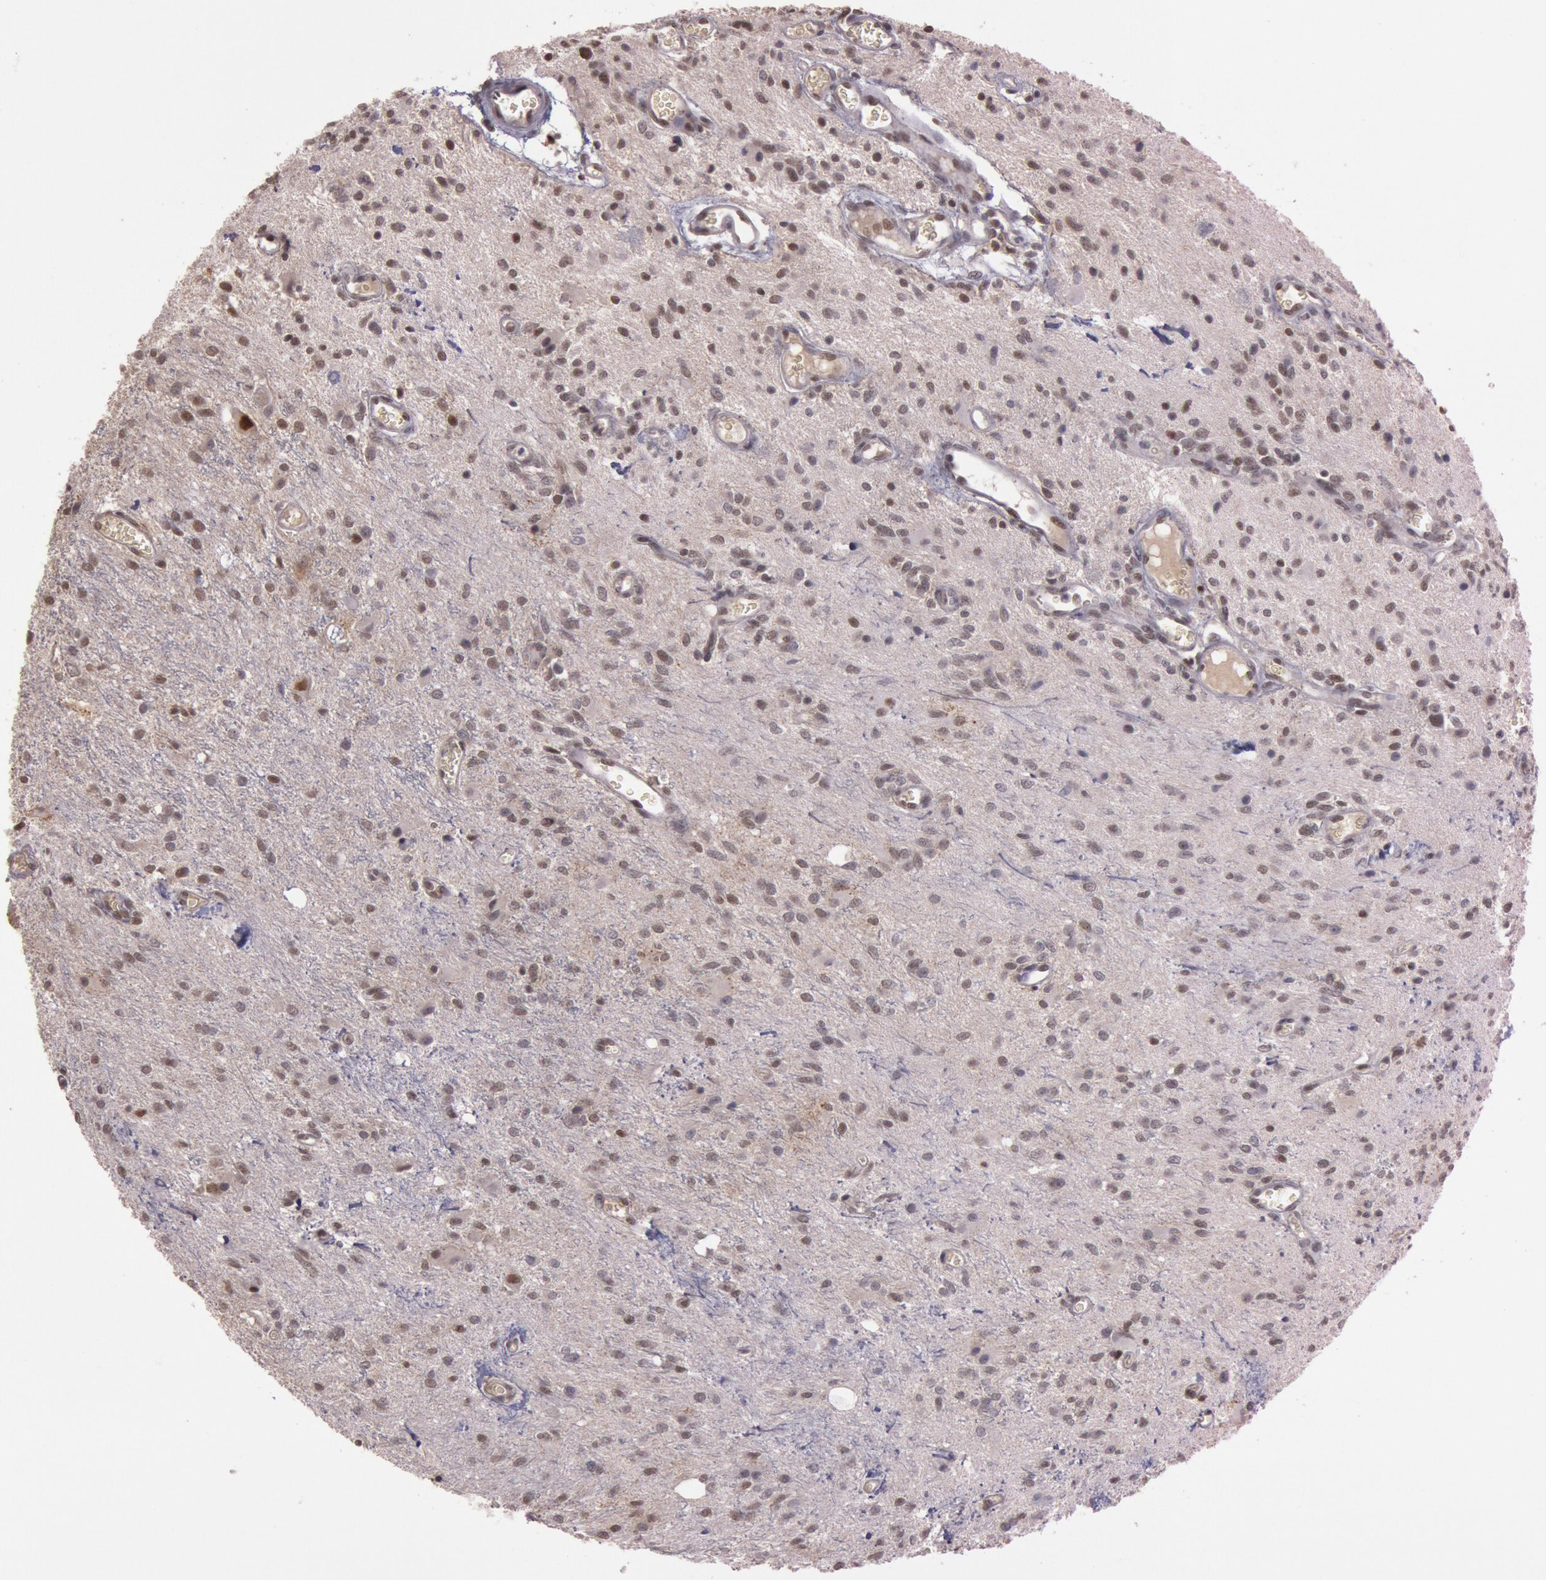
{"staining": {"intensity": "weak", "quantity": "<25%", "location": "nuclear"}, "tissue": "glioma", "cell_type": "Tumor cells", "image_type": "cancer", "snomed": [{"axis": "morphology", "description": "Glioma, malignant, Low grade"}, {"axis": "topography", "description": "Brain"}], "caption": "Immunohistochemistry (IHC) of human glioma demonstrates no positivity in tumor cells.", "gene": "TASL", "patient": {"sex": "female", "age": 15}}